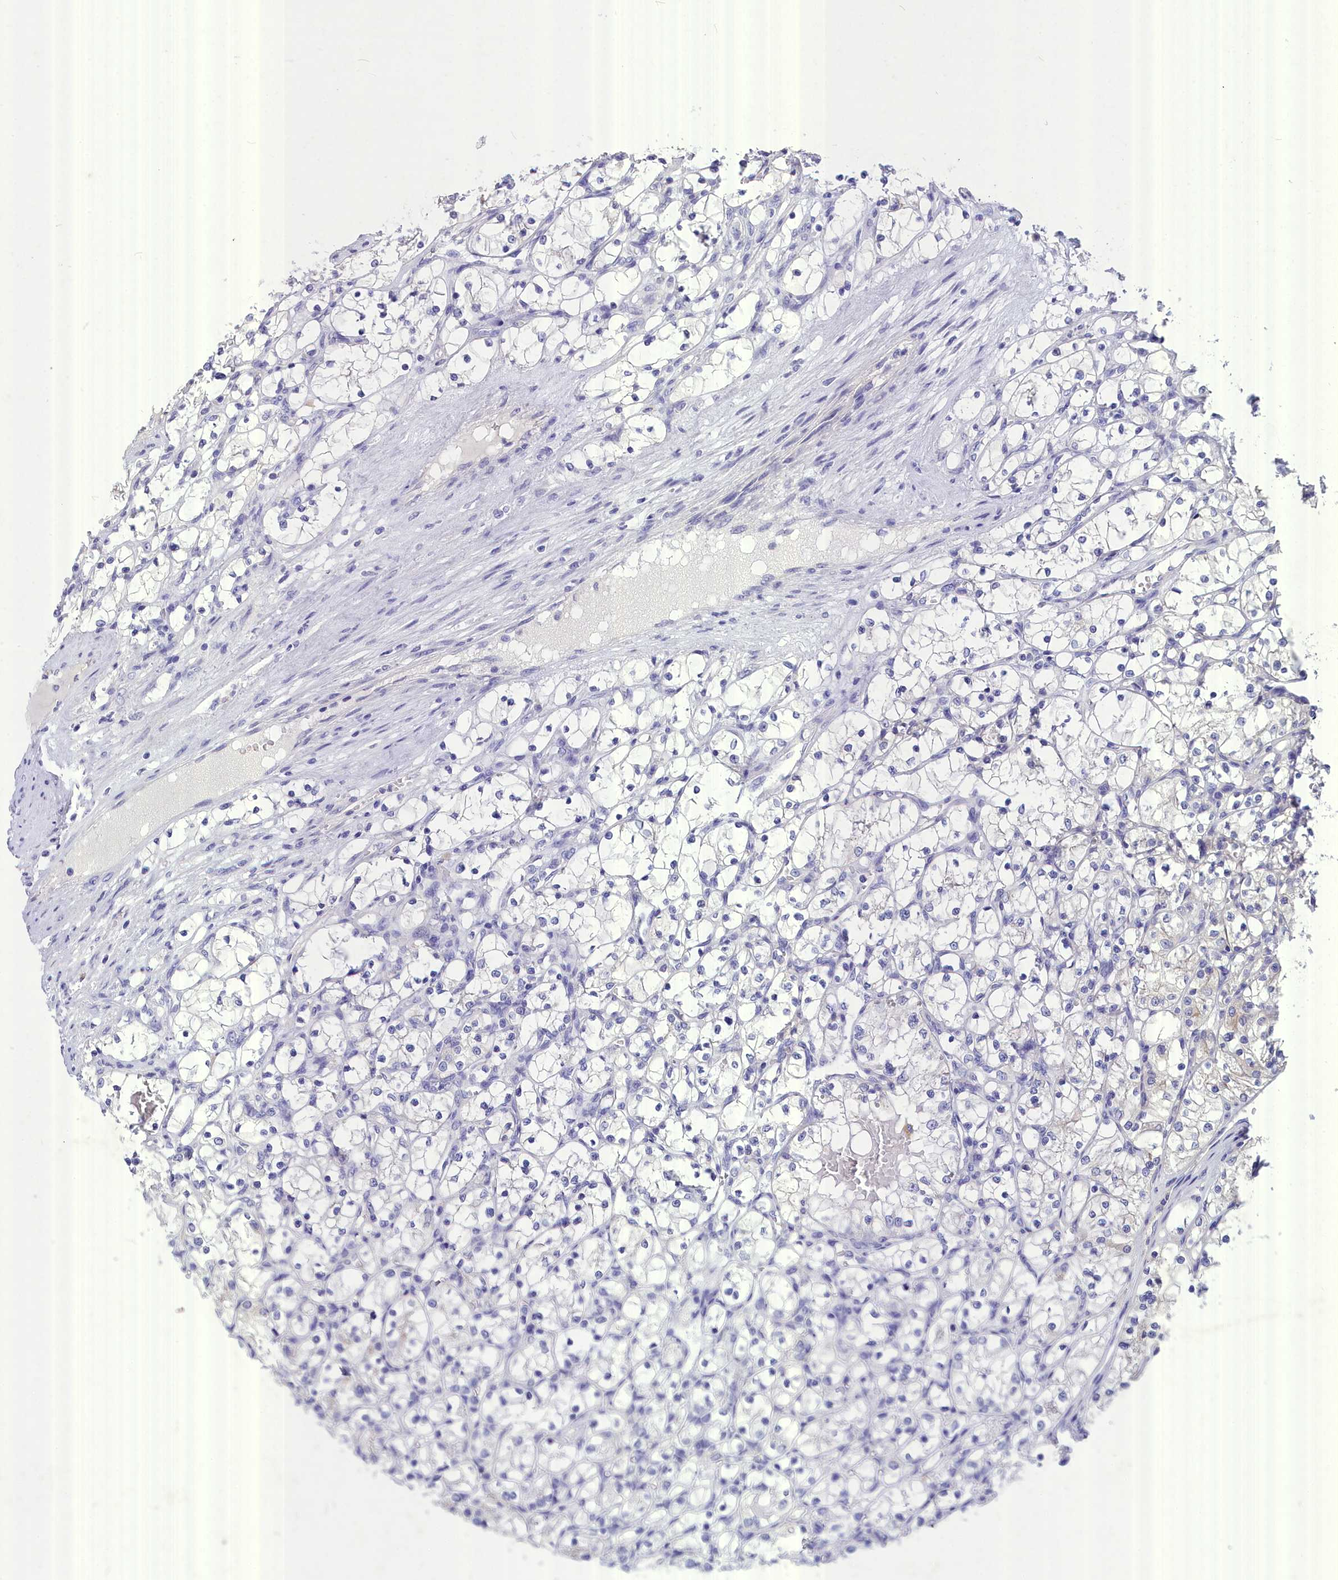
{"staining": {"intensity": "negative", "quantity": "none", "location": "none"}, "tissue": "renal cancer", "cell_type": "Tumor cells", "image_type": "cancer", "snomed": [{"axis": "morphology", "description": "Adenocarcinoma, NOS"}, {"axis": "topography", "description": "Kidney"}], "caption": "The photomicrograph shows no staining of tumor cells in renal cancer (adenocarcinoma).", "gene": "DEFB119", "patient": {"sex": "female", "age": 69}}